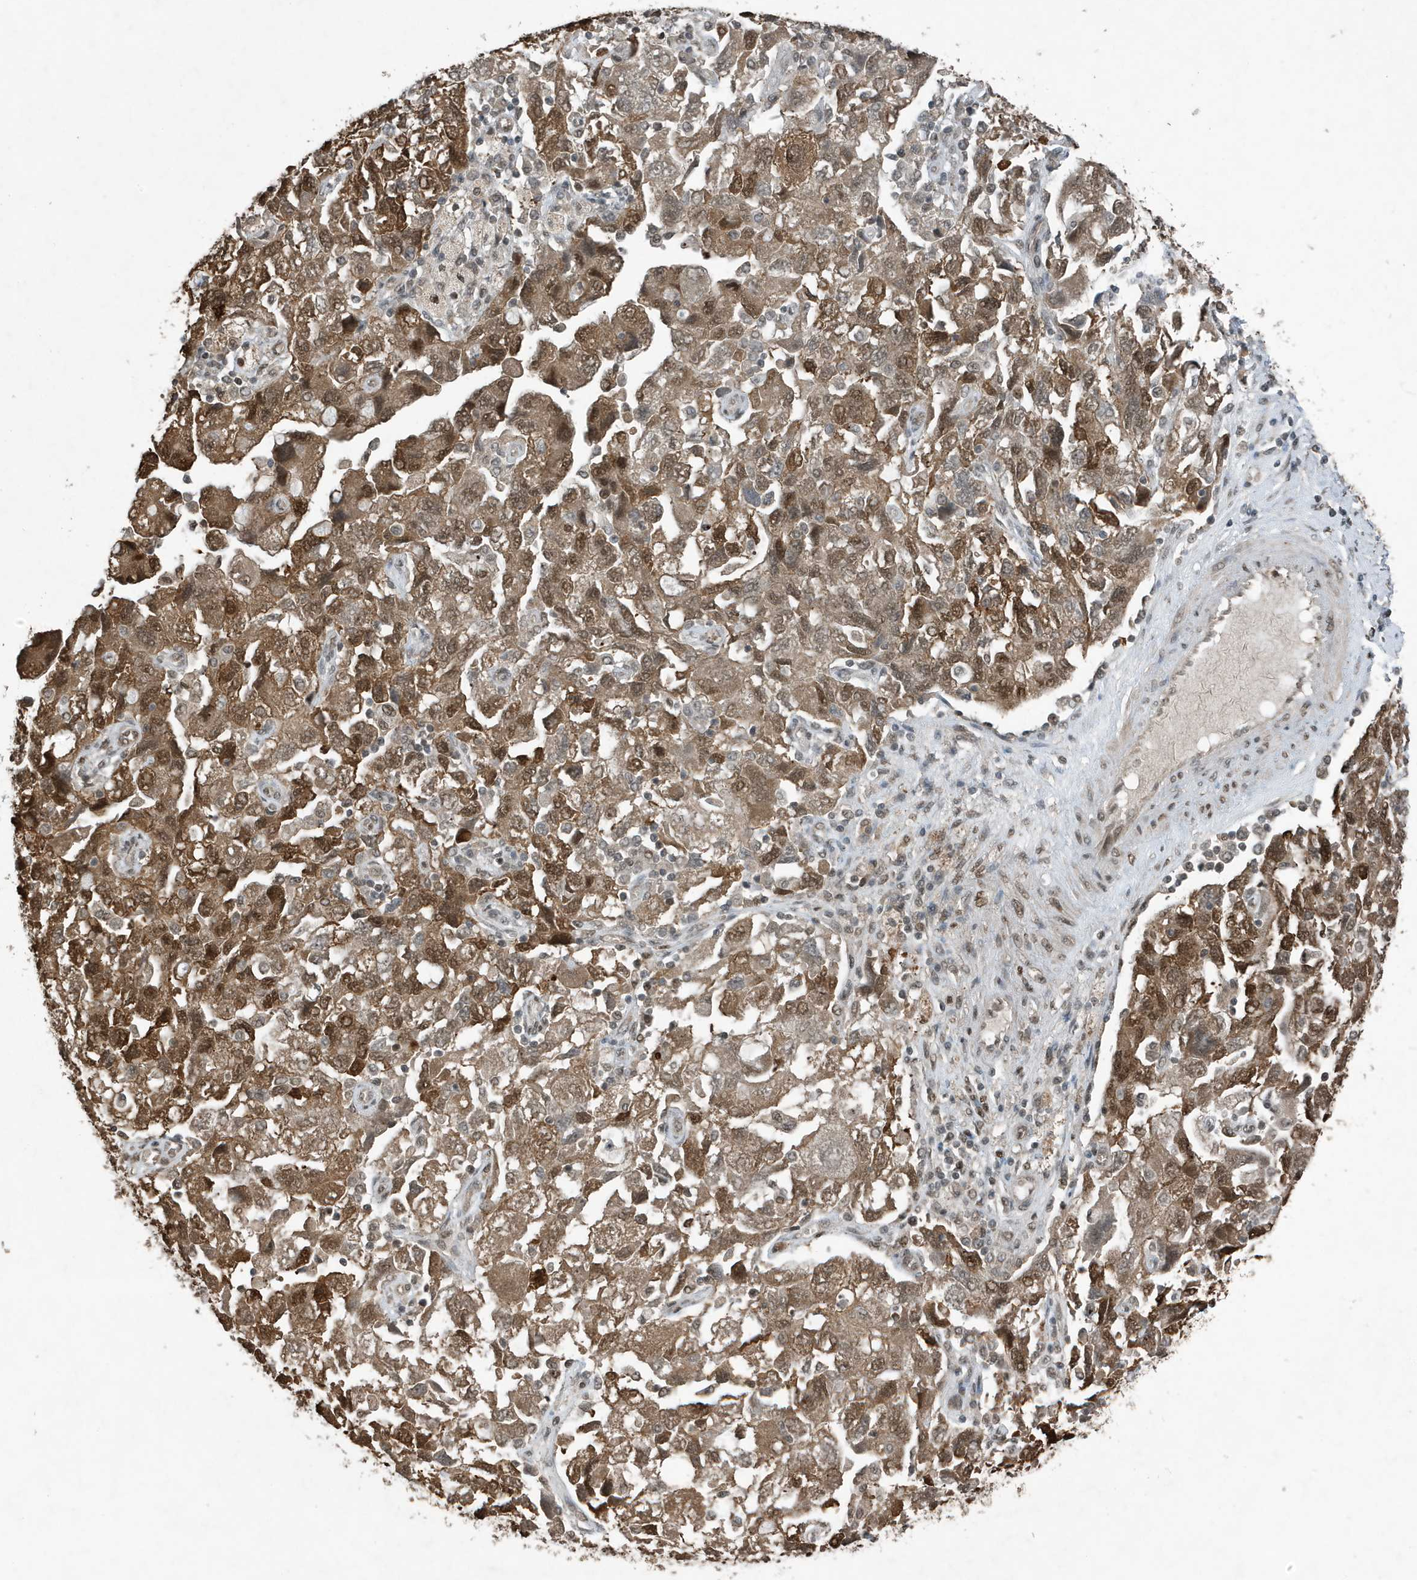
{"staining": {"intensity": "moderate", "quantity": ">75%", "location": "cytoplasmic/membranous,nuclear"}, "tissue": "ovarian cancer", "cell_type": "Tumor cells", "image_type": "cancer", "snomed": [{"axis": "morphology", "description": "Carcinoma, NOS"}, {"axis": "morphology", "description": "Cystadenocarcinoma, serous, NOS"}, {"axis": "topography", "description": "Ovary"}], "caption": "Ovarian carcinoma was stained to show a protein in brown. There is medium levels of moderate cytoplasmic/membranous and nuclear expression in about >75% of tumor cells. The staining was performed using DAB (3,3'-diaminobenzidine), with brown indicating positive protein expression. Nuclei are stained blue with hematoxylin.", "gene": "HSPA1A", "patient": {"sex": "female", "age": 69}}